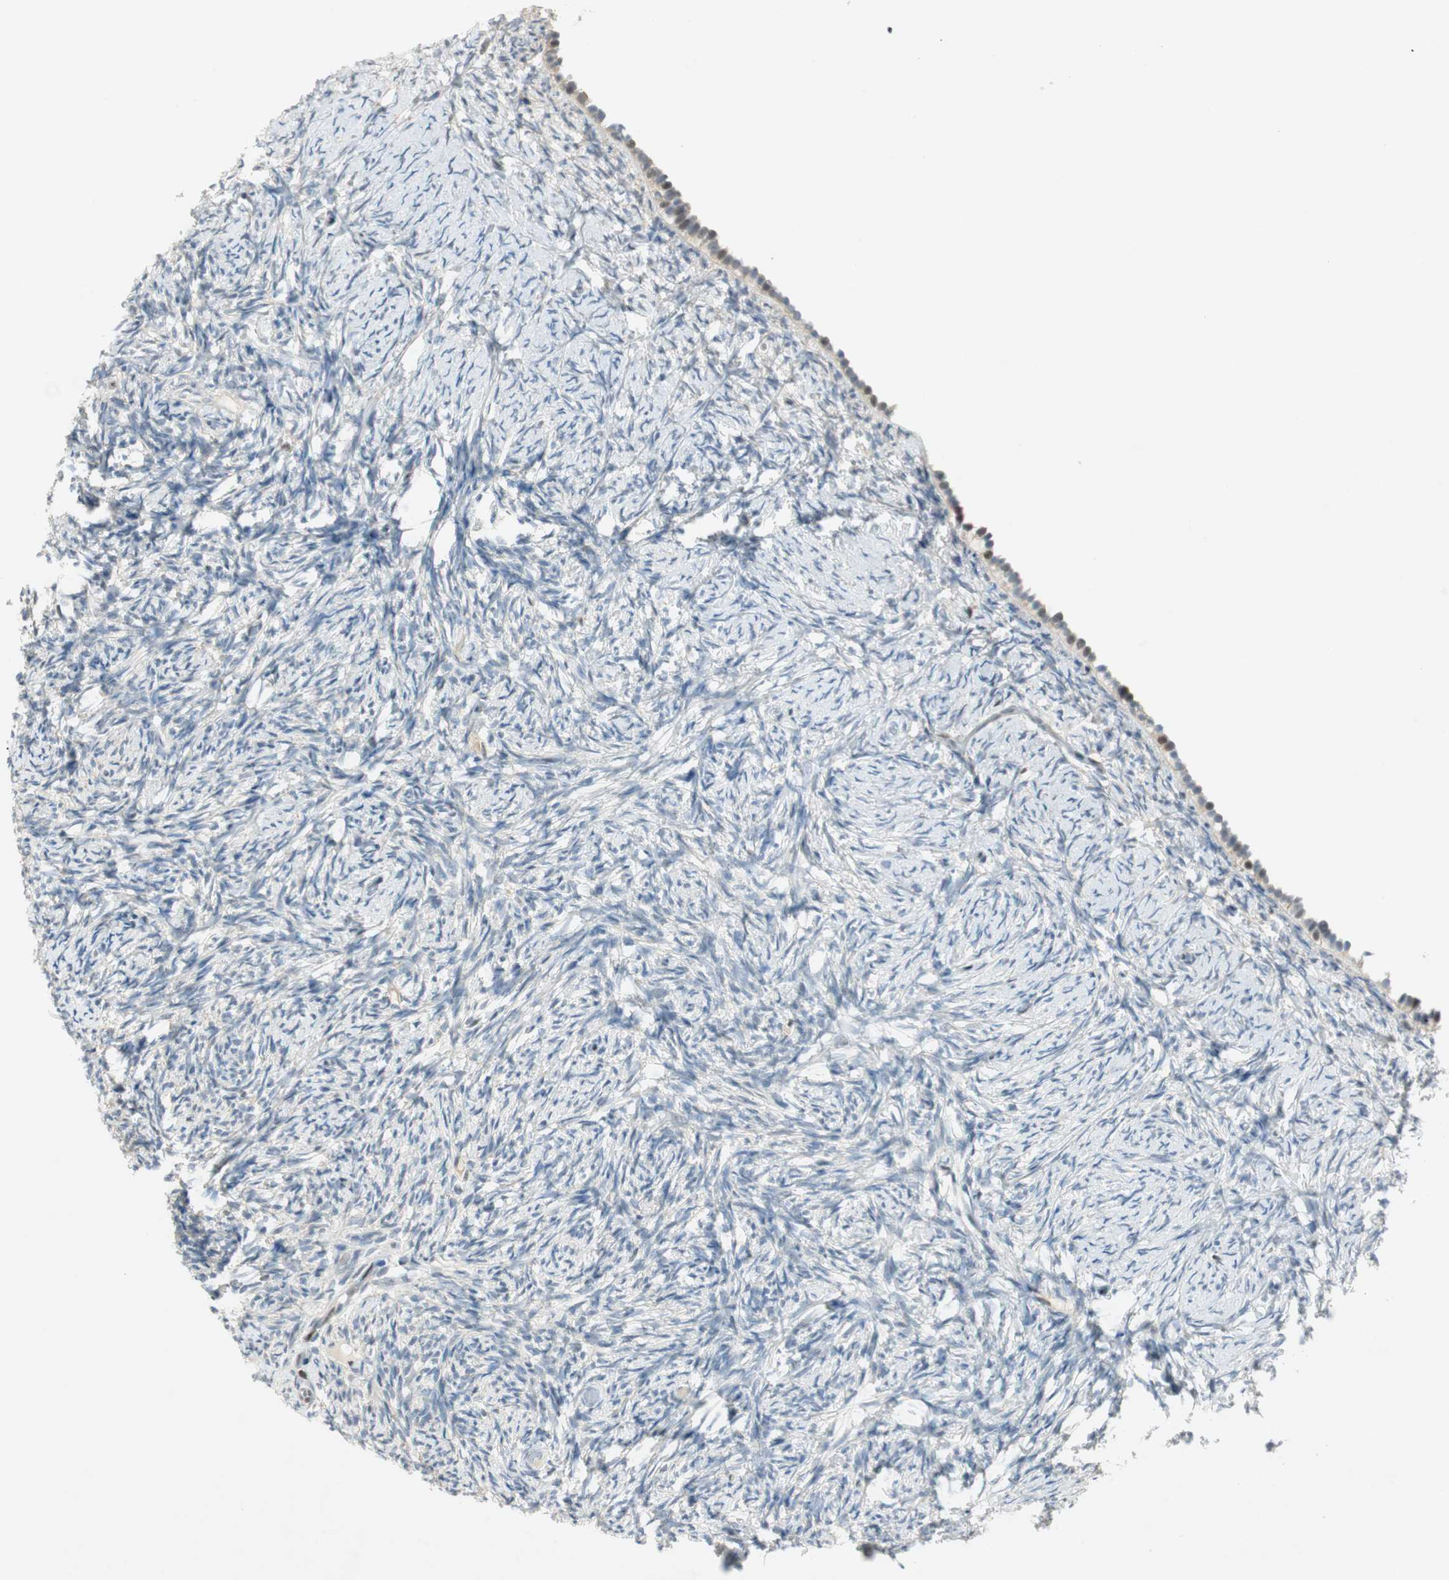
{"staining": {"intensity": "weak", "quantity": "<25%", "location": "nuclear"}, "tissue": "ovary", "cell_type": "Follicle cells", "image_type": "normal", "snomed": [{"axis": "morphology", "description": "Normal tissue, NOS"}, {"axis": "topography", "description": "Ovary"}], "caption": "A micrograph of ovary stained for a protein displays no brown staining in follicle cells. (DAB IHC, high magnification).", "gene": "MSX2", "patient": {"sex": "female", "age": 60}}